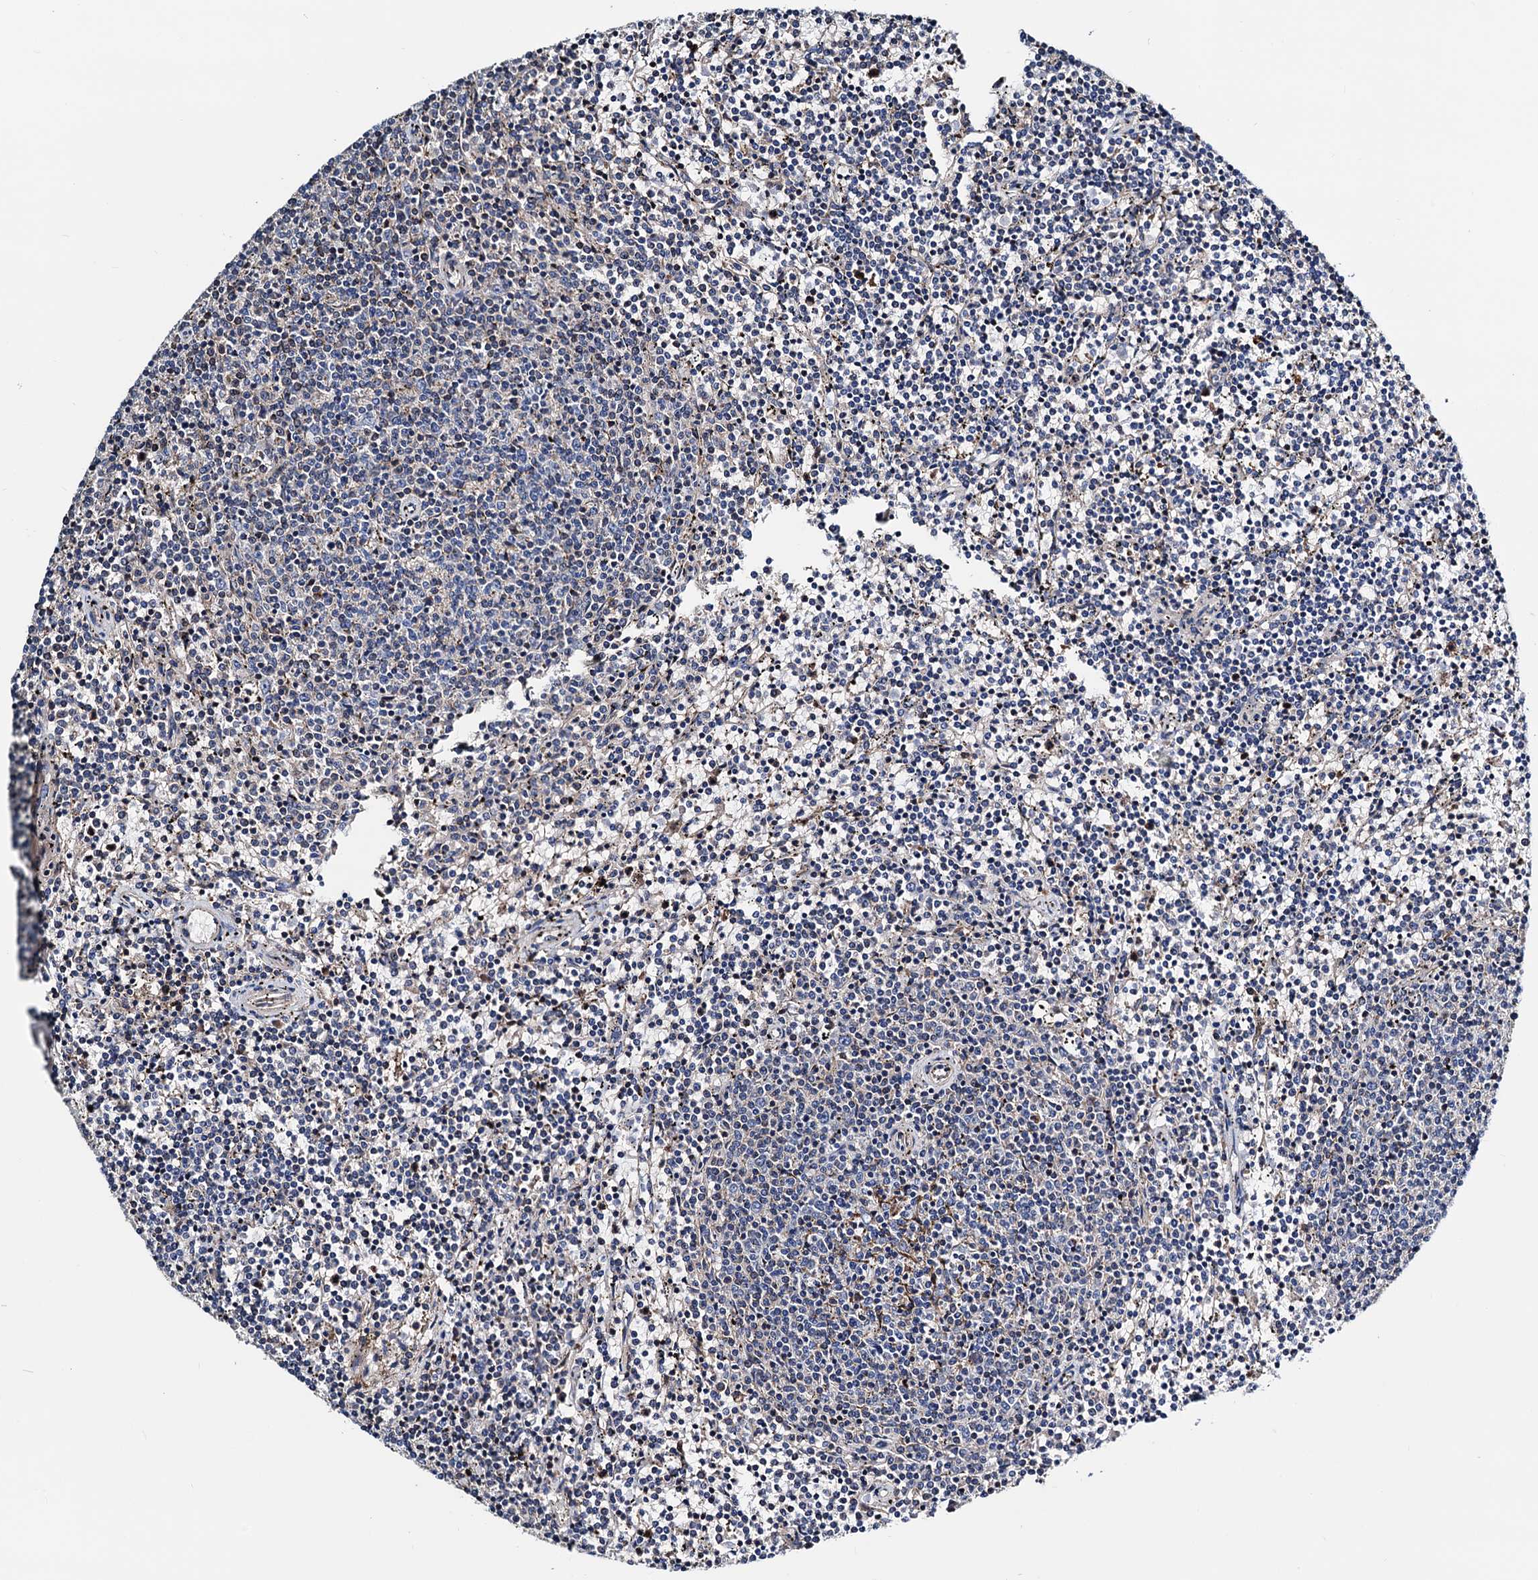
{"staining": {"intensity": "negative", "quantity": "none", "location": "none"}, "tissue": "lymphoma", "cell_type": "Tumor cells", "image_type": "cancer", "snomed": [{"axis": "morphology", "description": "Malignant lymphoma, non-Hodgkin's type, Low grade"}, {"axis": "topography", "description": "Spleen"}], "caption": "Tumor cells show no significant staining in malignant lymphoma, non-Hodgkin's type (low-grade).", "gene": "GCOM1", "patient": {"sex": "female", "age": 50}}